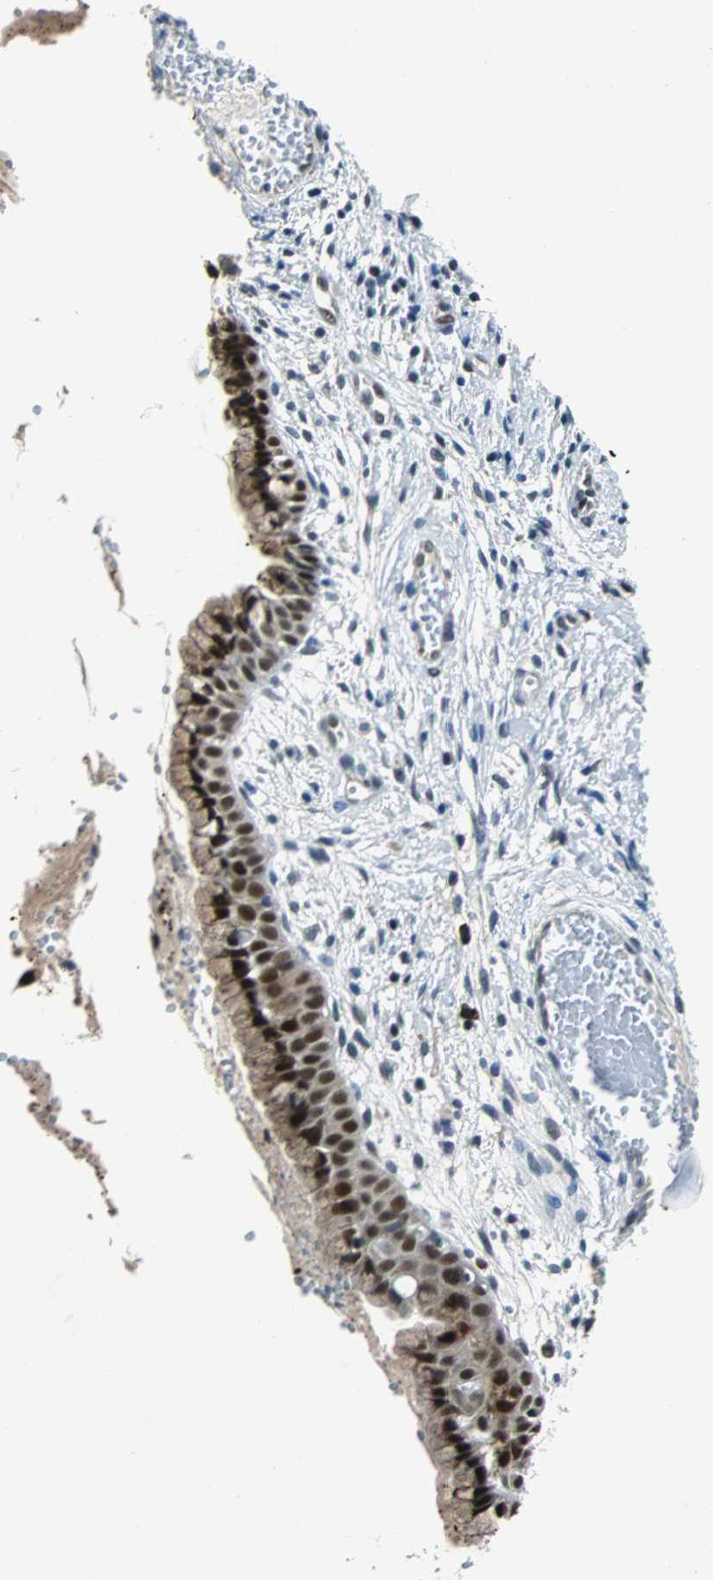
{"staining": {"intensity": "strong", "quantity": ">75%", "location": "cytoplasmic/membranous,nuclear"}, "tissue": "cervix", "cell_type": "Glandular cells", "image_type": "normal", "snomed": [{"axis": "morphology", "description": "Normal tissue, NOS"}, {"axis": "topography", "description": "Cervix"}], "caption": "DAB (3,3'-diaminobenzidine) immunohistochemical staining of unremarkable cervix displays strong cytoplasmic/membranous,nuclear protein staining in about >75% of glandular cells. The staining was performed using DAB (3,3'-diaminobenzidine) to visualize the protein expression in brown, while the nuclei were stained in blue with hematoxylin (Magnification: 20x).", "gene": "USP28", "patient": {"sex": "female", "age": 39}}